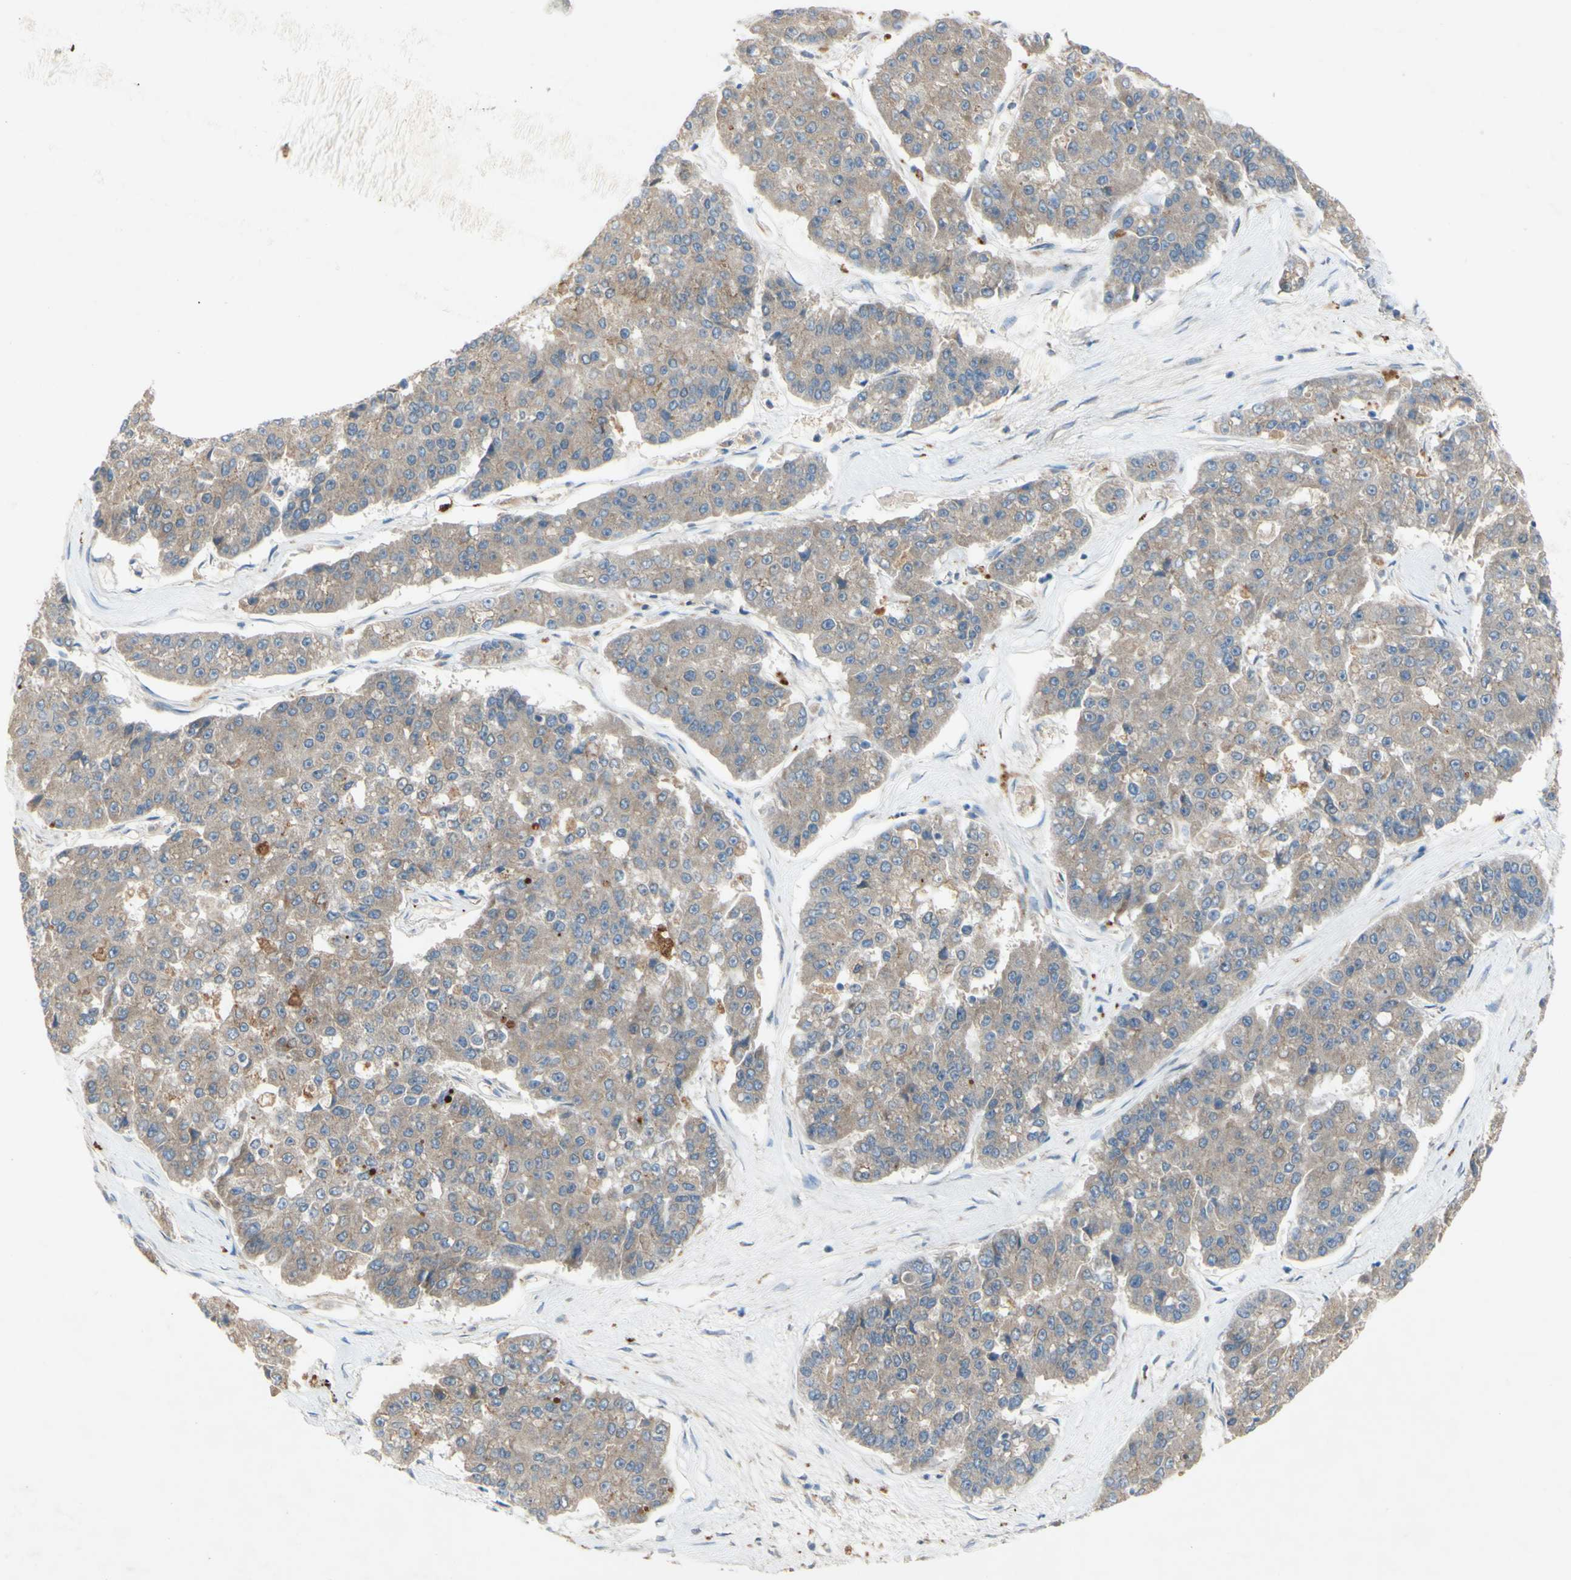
{"staining": {"intensity": "weak", "quantity": ">75%", "location": "cytoplasmic/membranous"}, "tissue": "pancreatic cancer", "cell_type": "Tumor cells", "image_type": "cancer", "snomed": [{"axis": "morphology", "description": "Adenocarcinoma, NOS"}, {"axis": "topography", "description": "Pancreas"}], "caption": "Pancreatic adenocarcinoma tissue shows weak cytoplasmic/membranous staining in approximately >75% of tumor cells", "gene": "PDGFB", "patient": {"sex": "male", "age": 50}}